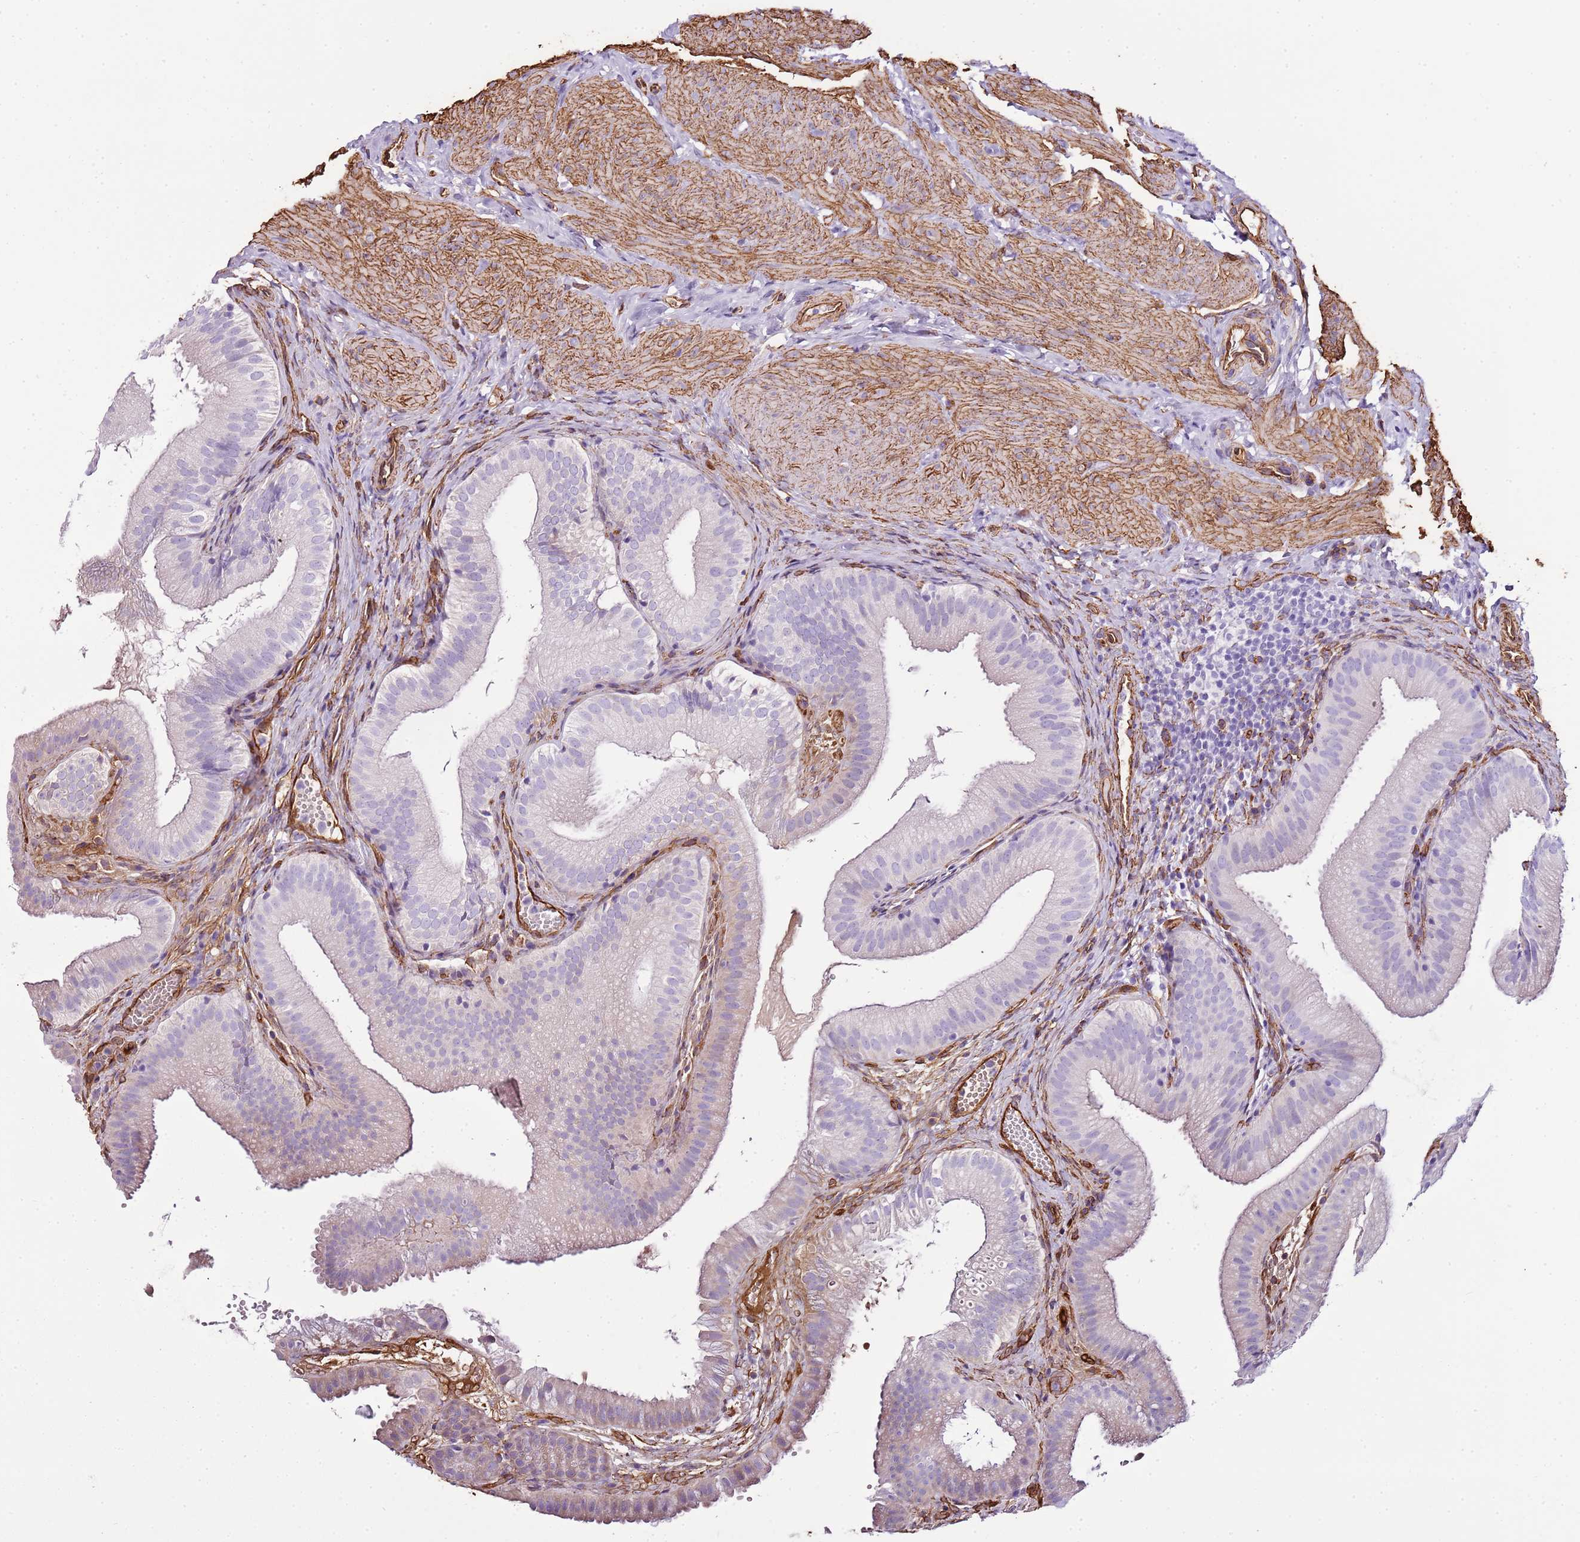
{"staining": {"intensity": "weak", "quantity": "<25%", "location": "cytoplasmic/membranous"}, "tissue": "gallbladder", "cell_type": "Glandular cells", "image_type": "normal", "snomed": [{"axis": "morphology", "description": "Normal tissue, NOS"}, {"axis": "topography", "description": "Gallbladder"}], "caption": "The photomicrograph reveals no significant positivity in glandular cells of gallbladder.", "gene": "CTDSPL", "patient": {"sex": "female", "age": 30}}